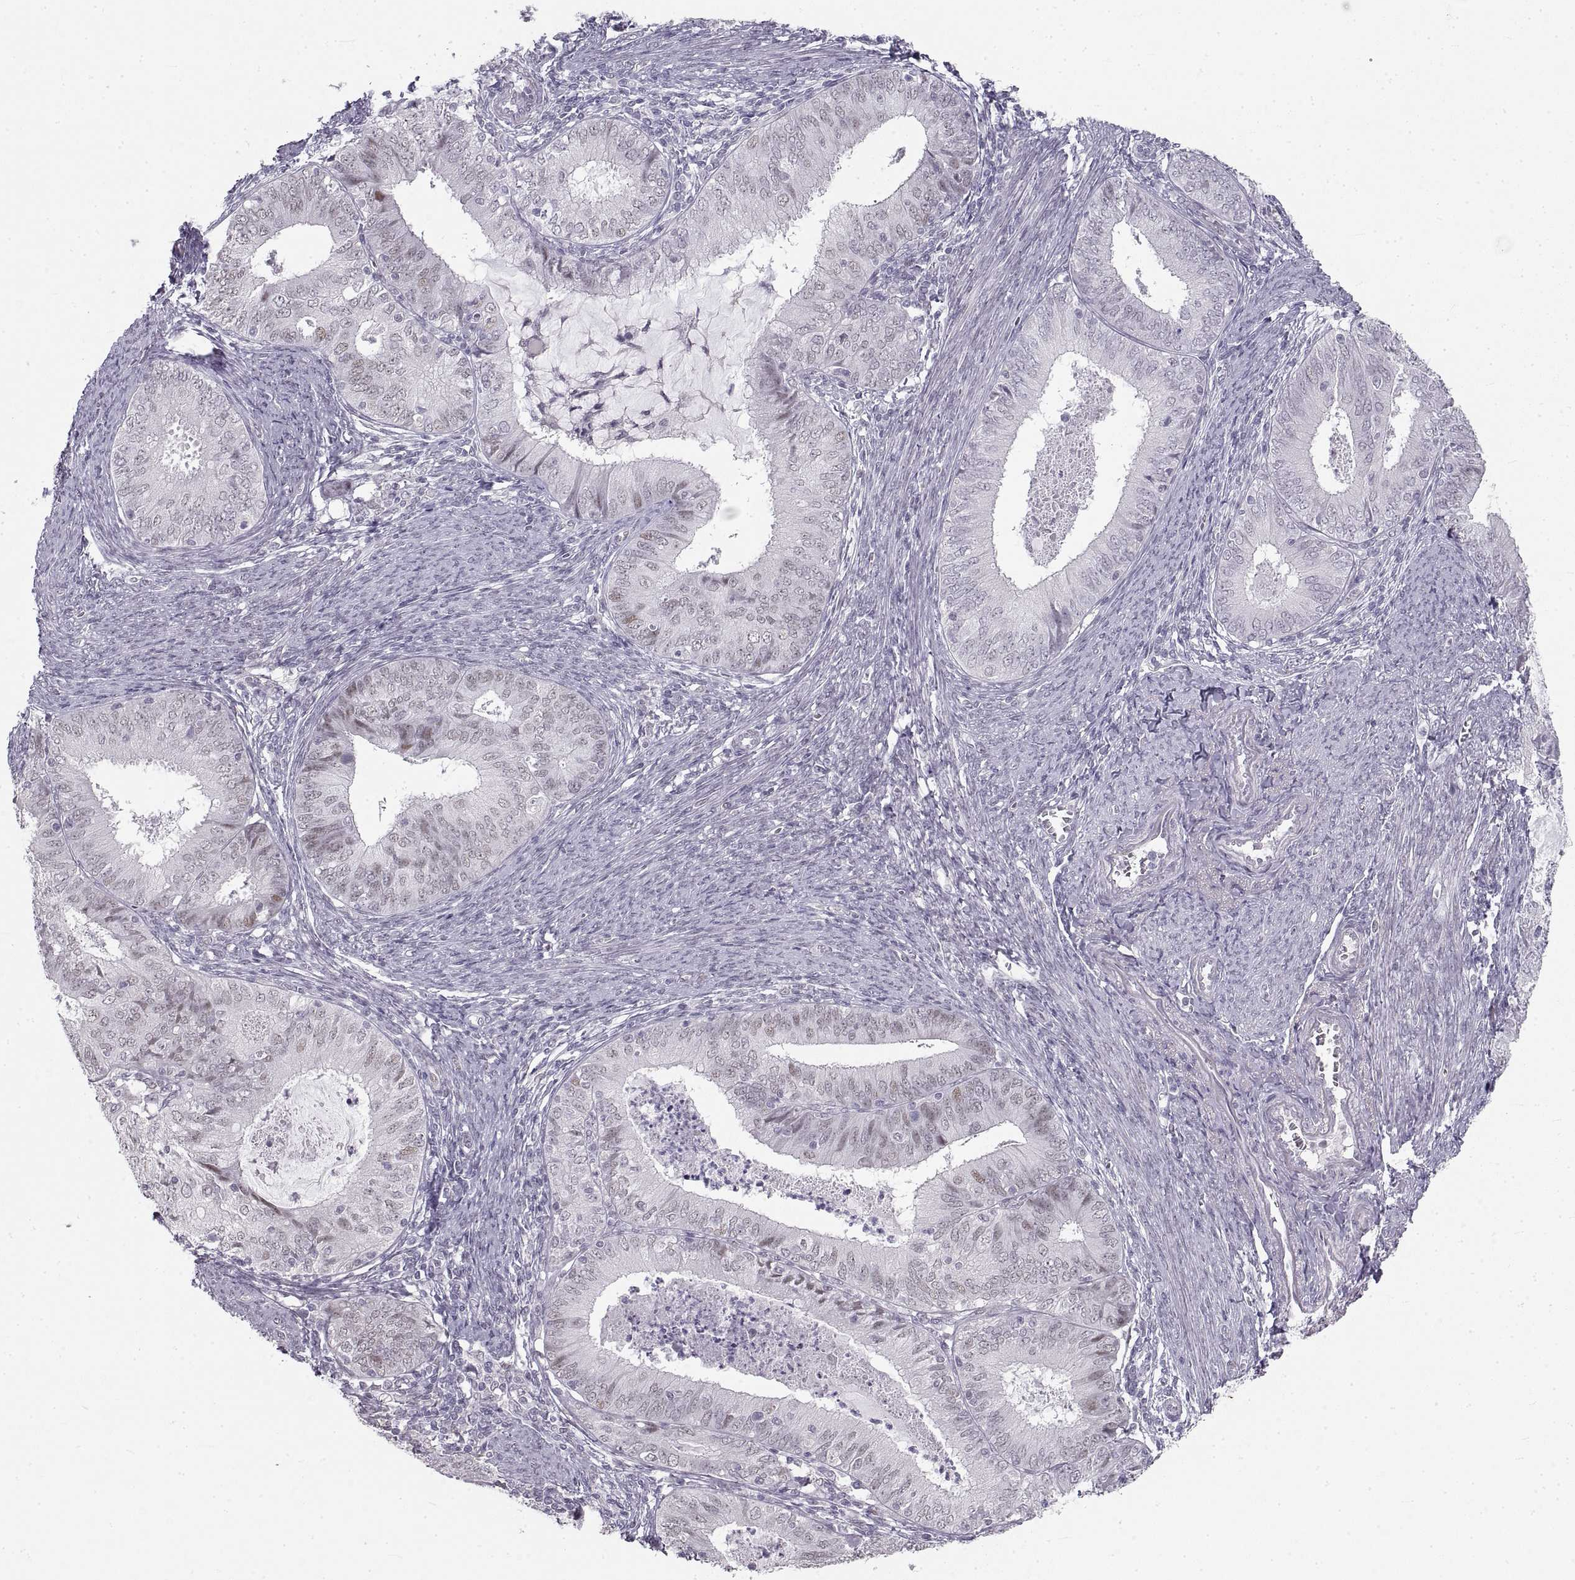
{"staining": {"intensity": "weak", "quantity": "<25%", "location": "cytoplasmic/membranous,nuclear"}, "tissue": "endometrial cancer", "cell_type": "Tumor cells", "image_type": "cancer", "snomed": [{"axis": "morphology", "description": "Adenocarcinoma, NOS"}, {"axis": "topography", "description": "Endometrium"}], "caption": "This image is of endometrial cancer stained with immunohistochemistry (IHC) to label a protein in brown with the nuclei are counter-stained blue. There is no expression in tumor cells.", "gene": "NANOS3", "patient": {"sex": "female", "age": 57}}